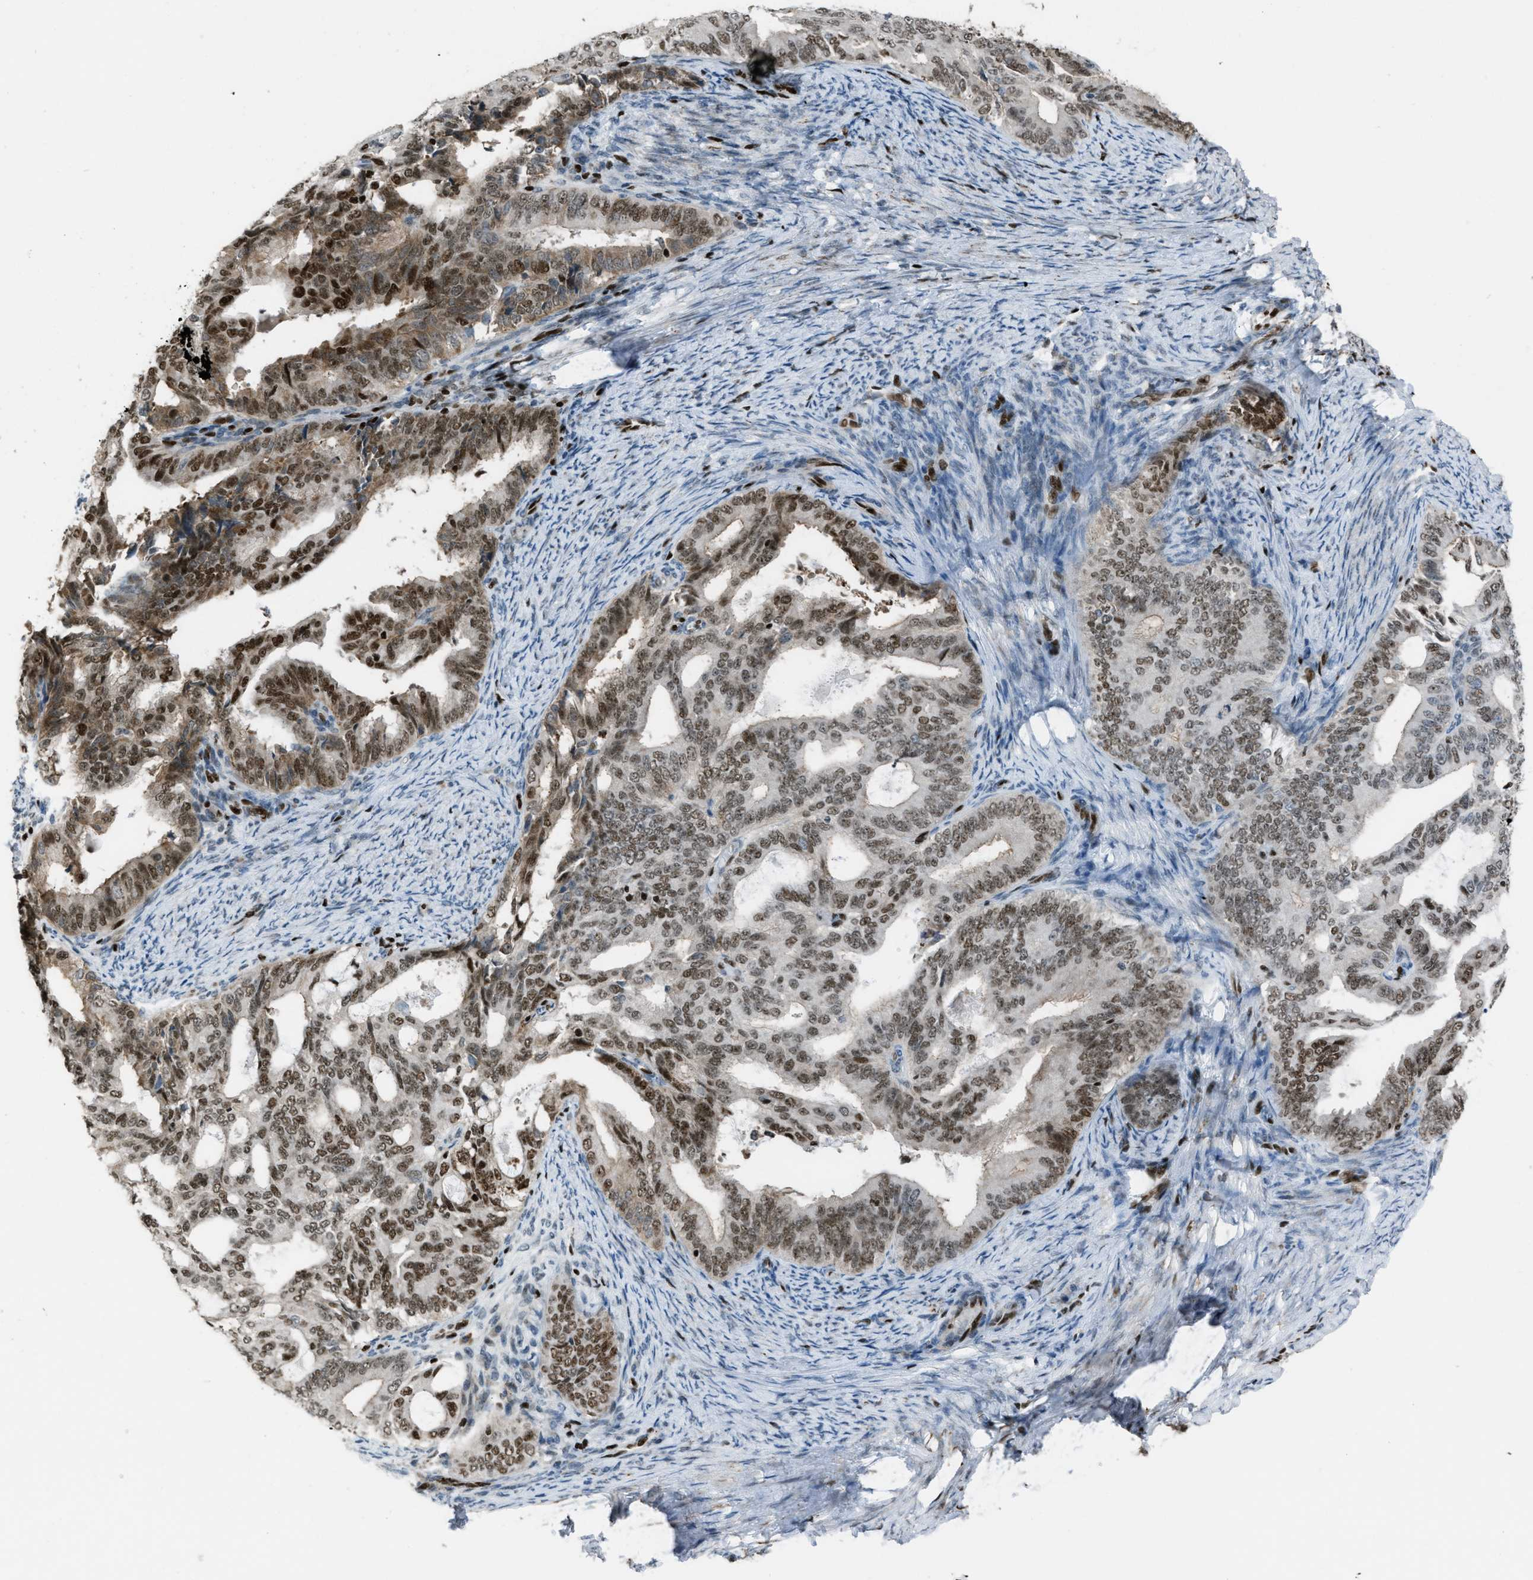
{"staining": {"intensity": "strong", "quantity": ">75%", "location": "nuclear"}, "tissue": "endometrial cancer", "cell_type": "Tumor cells", "image_type": "cancer", "snomed": [{"axis": "morphology", "description": "Adenocarcinoma, NOS"}, {"axis": "topography", "description": "Endometrium"}], "caption": "DAB immunohistochemical staining of endometrial cancer (adenocarcinoma) demonstrates strong nuclear protein positivity in about >75% of tumor cells.", "gene": "SLFN5", "patient": {"sex": "female", "age": 58}}